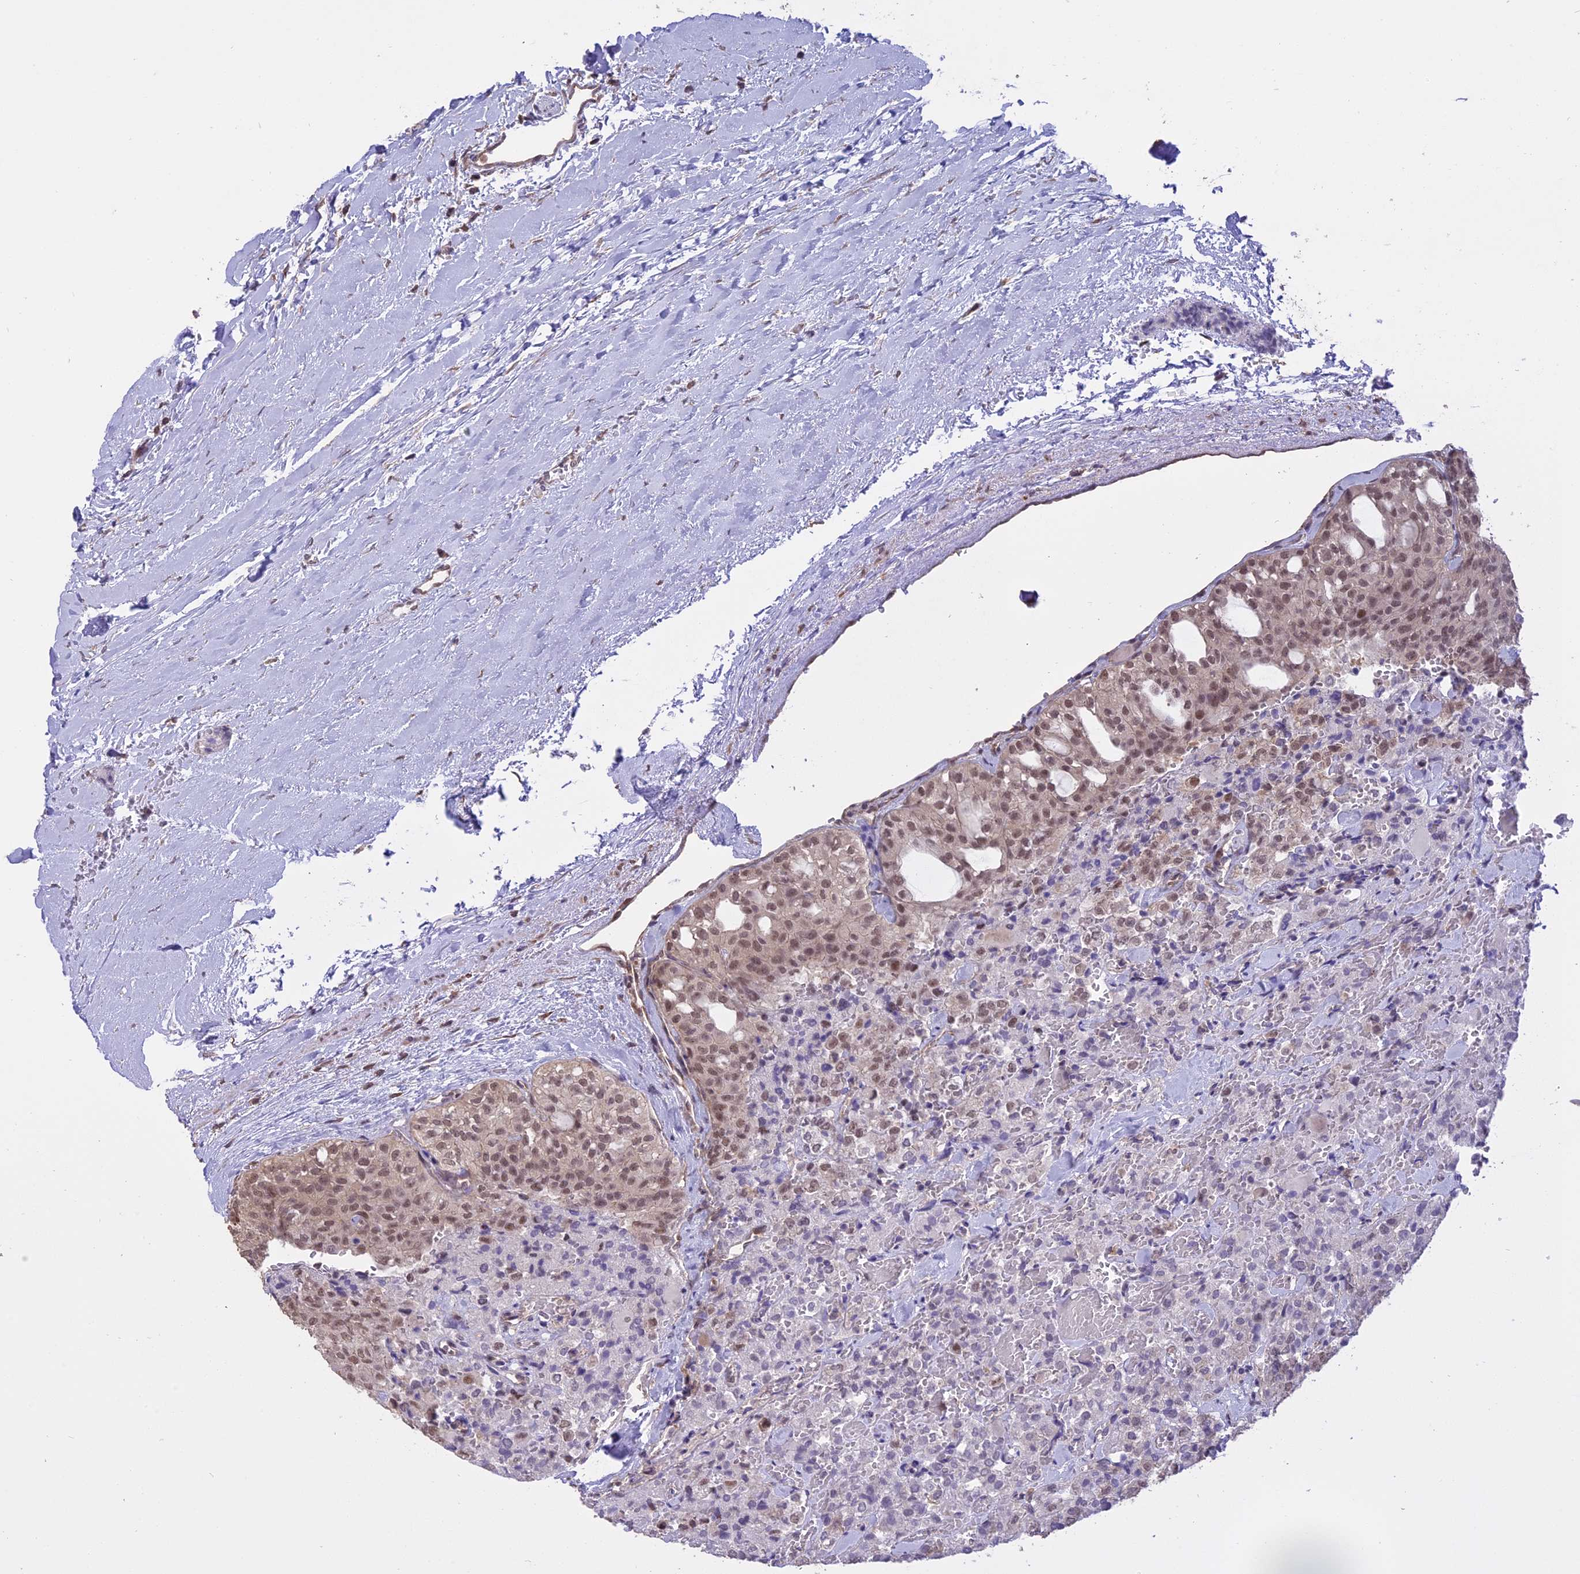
{"staining": {"intensity": "moderate", "quantity": ">75%", "location": "nuclear"}, "tissue": "thyroid cancer", "cell_type": "Tumor cells", "image_type": "cancer", "snomed": [{"axis": "morphology", "description": "Follicular adenoma carcinoma, NOS"}, {"axis": "topography", "description": "Thyroid gland"}], "caption": "Thyroid cancer was stained to show a protein in brown. There is medium levels of moderate nuclear expression in about >75% of tumor cells.", "gene": "TIGD7", "patient": {"sex": "male", "age": 75}}